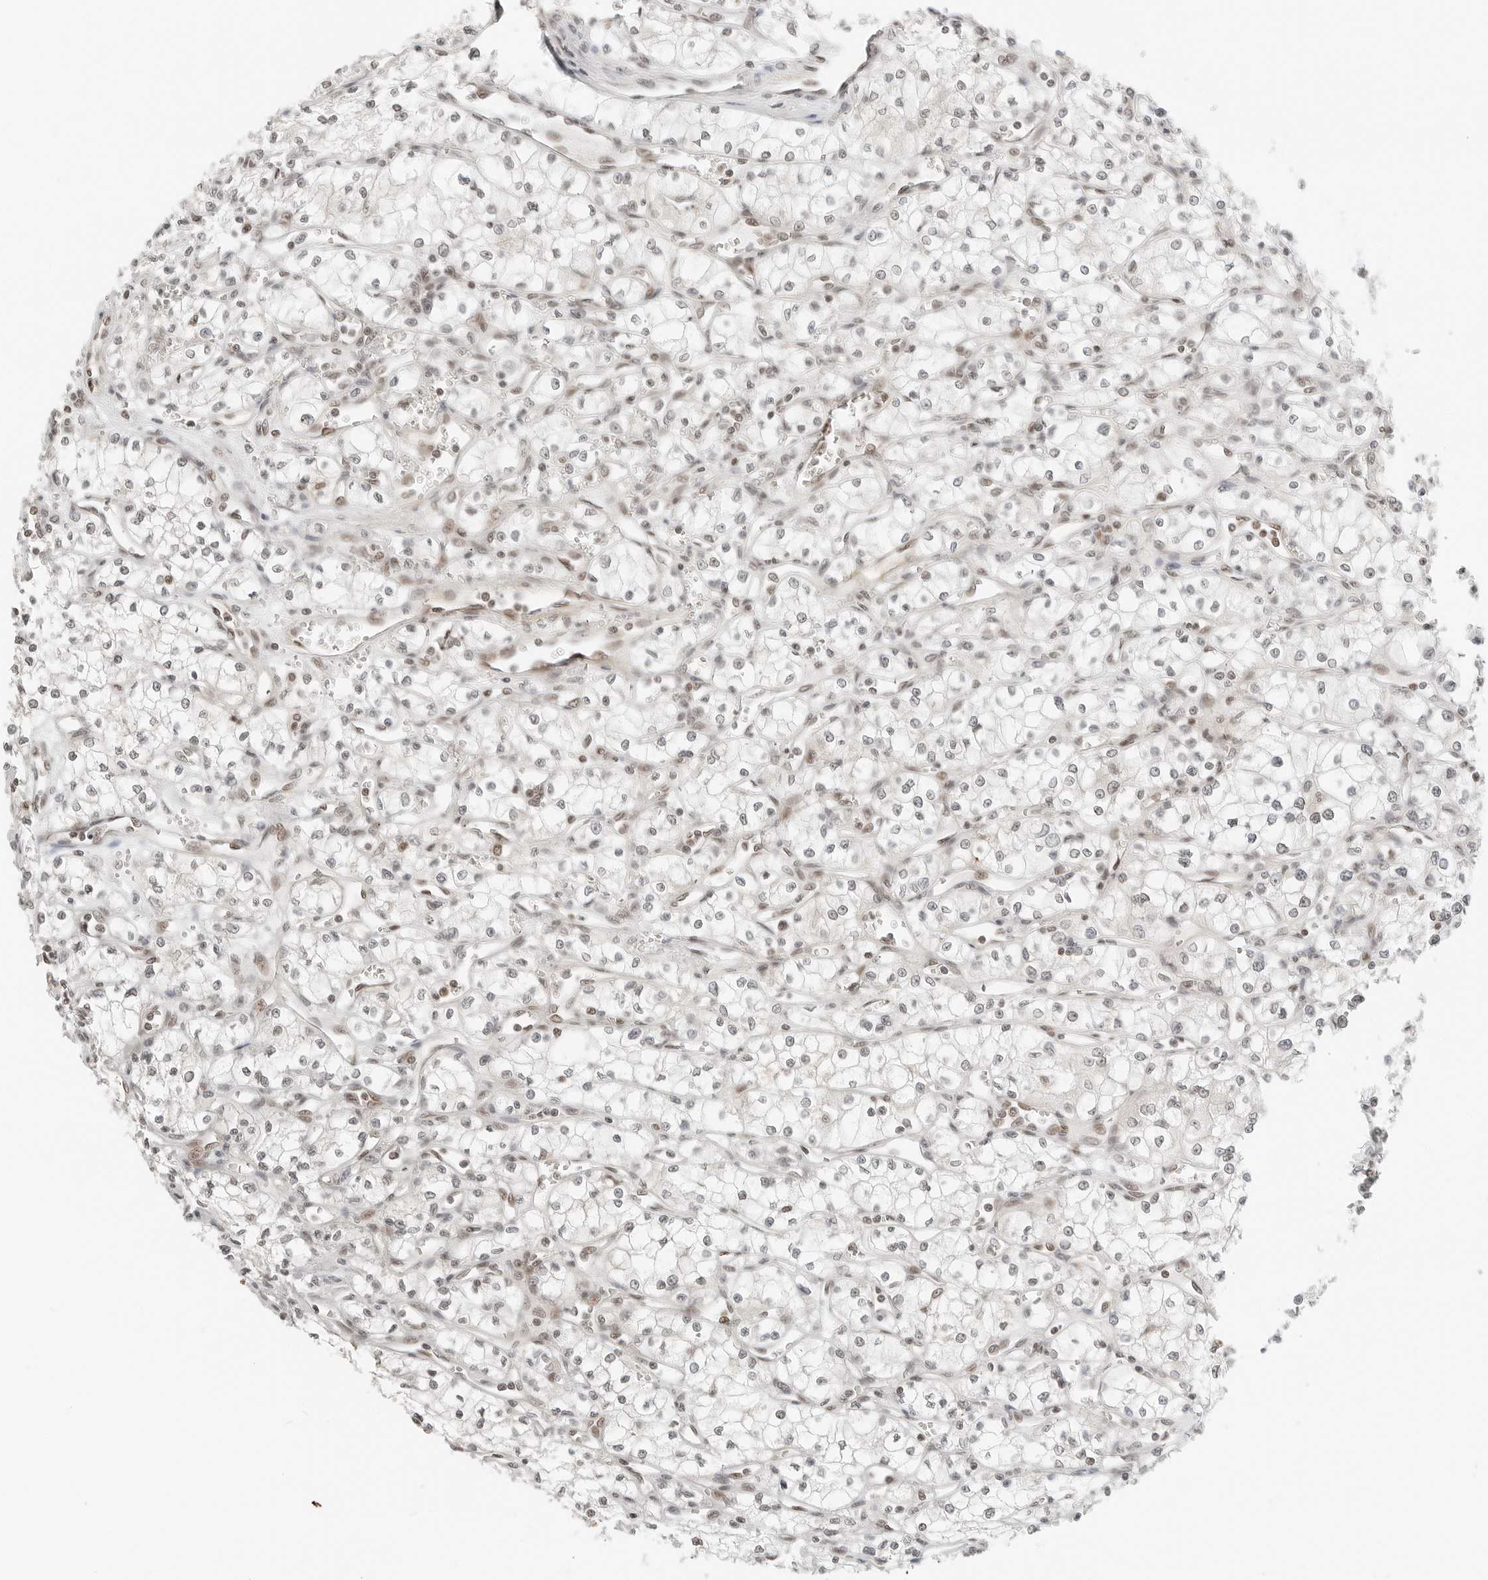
{"staining": {"intensity": "negative", "quantity": "none", "location": "none"}, "tissue": "renal cancer", "cell_type": "Tumor cells", "image_type": "cancer", "snomed": [{"axis": "morphology", "description": "Adenocarcinoma, NOS"}, {"axis": "topography", "description": "Kidney"}], "caption": "Immunohistochemistry (IHC) photomicrograph of human adenocarcinoma (renal) stained for a protein (brown), which demonstrates no staining in tumor cells.", "gene": "CRTC2", "patient": {"sex": "male", "age": 59}}